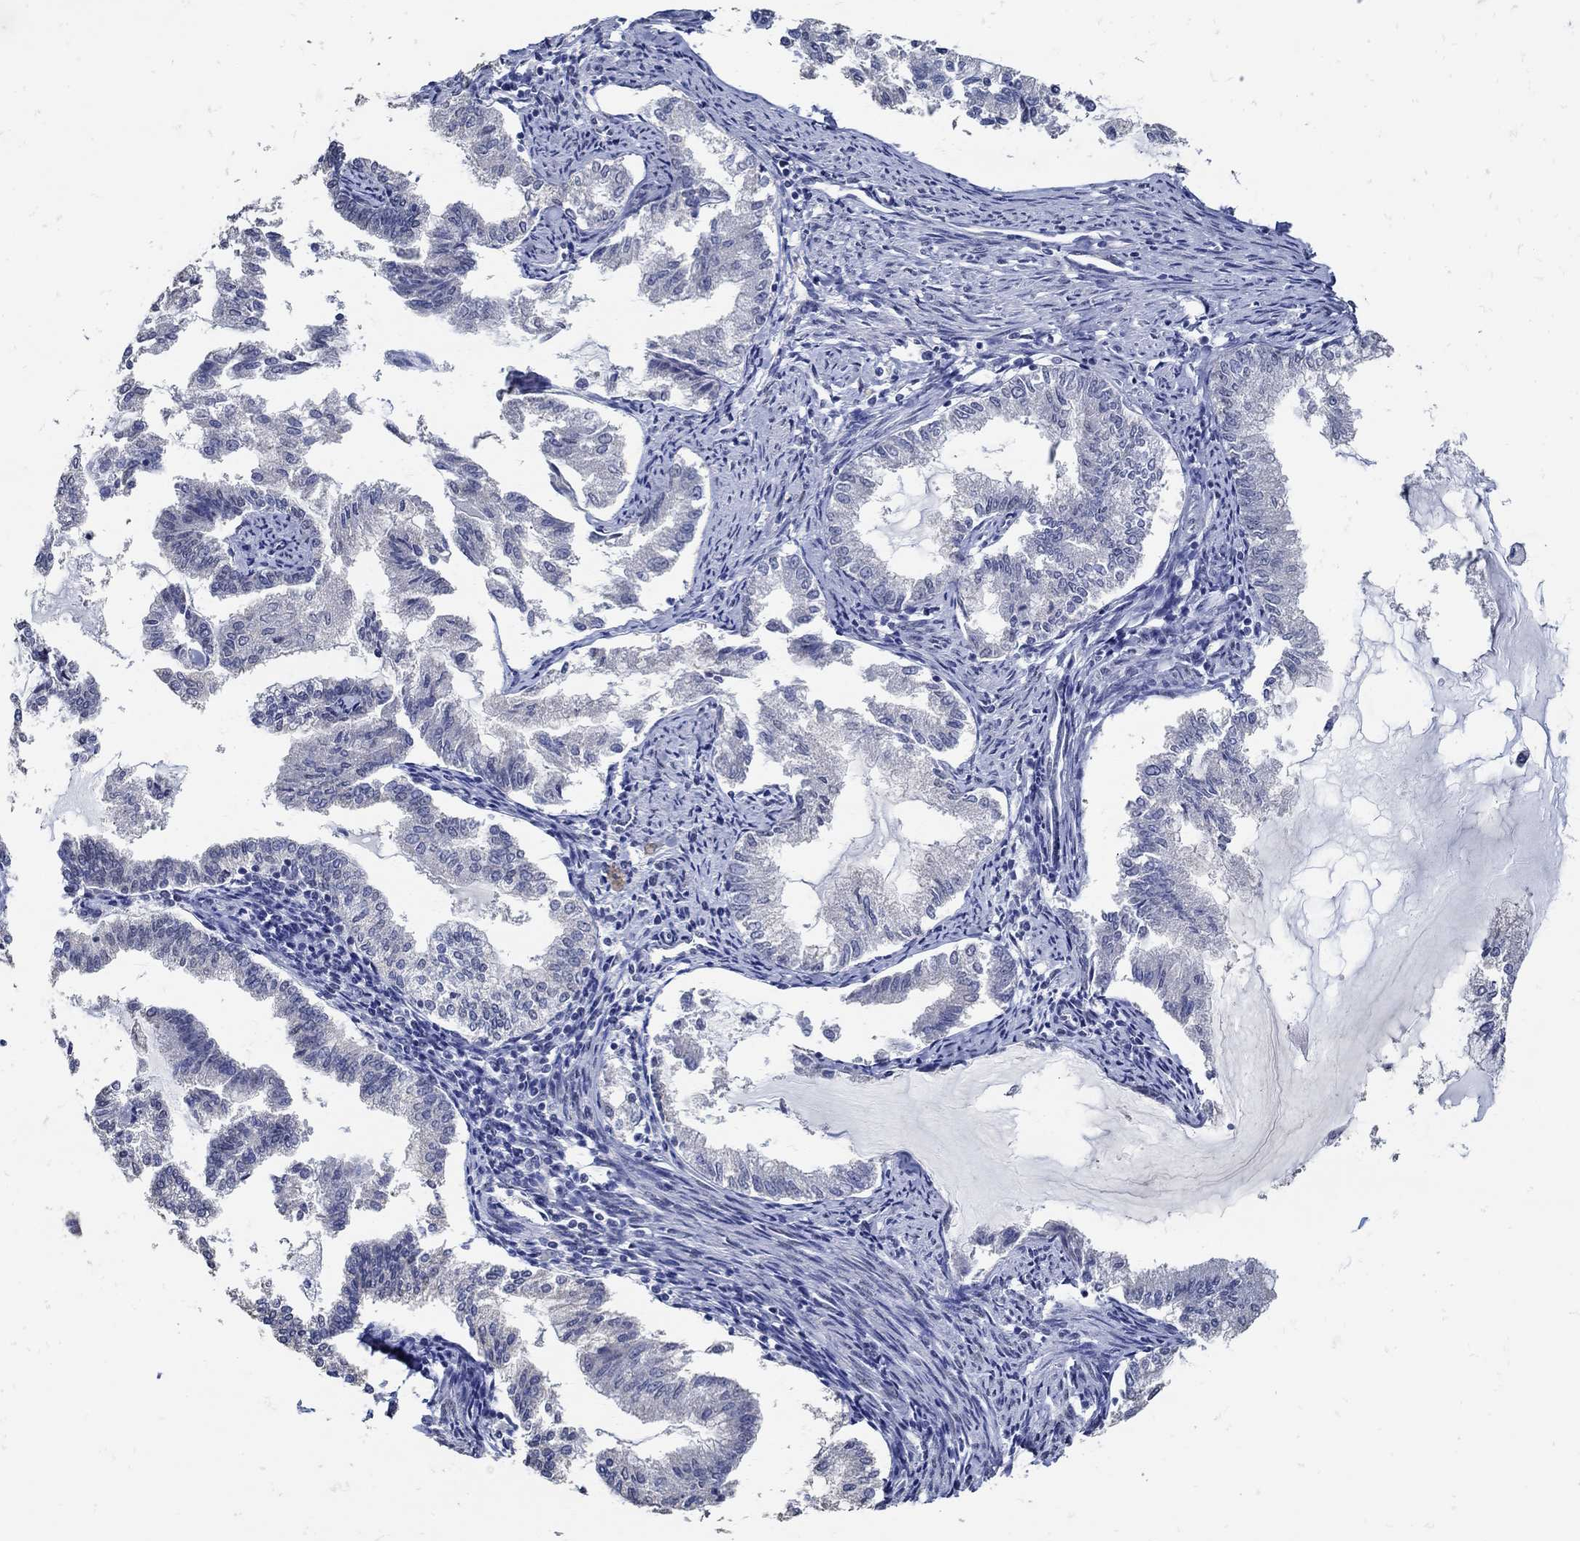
{"staining": {"intensity": "negative", "quantity": "none", "location": "none"}, "tissue": "endometrial cancer", "cell_type": "Tumor cells", "image_type": "cancer", "snomed": [{"axis": "morphology", "description": "Adenocarcinoma, NOS"}, {"axis": "topography", "description": "Endometrium"}], "caption": "Immunohistochemistry micrograph of neoplastic tissue: endometrial adenocarcinoma stained with DAB demonstrates no significant protein staining in tumor cells. (DAB (3,3'-diaminobenzidine) immunohistochemistry (IHC) with hematoxylin counter stain).", "gene": "KCNN3", "patient": {"sex": "female", "age": 79}}